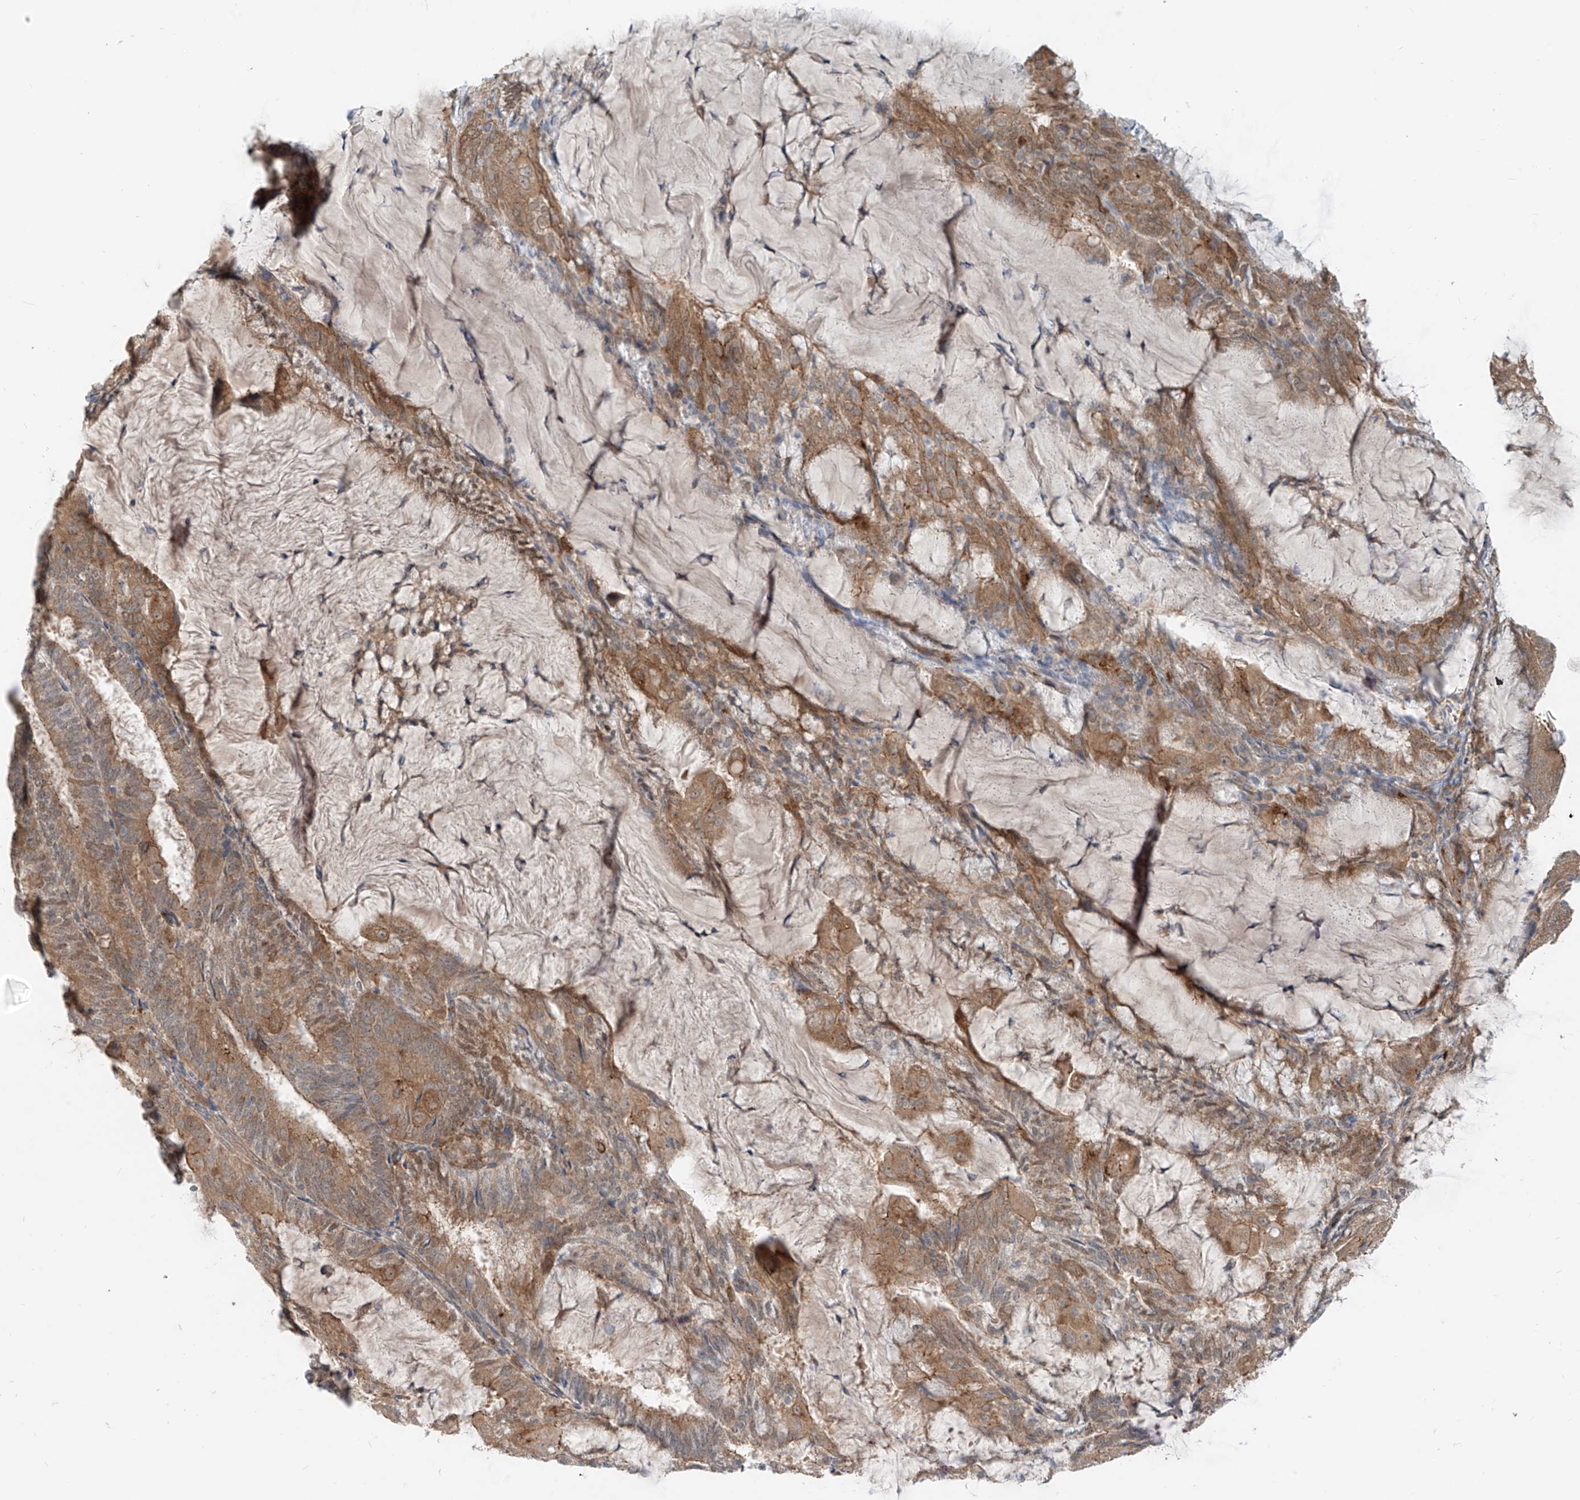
{"staining": {"intensity": "moderate", "quantity": ">75%", "location": "cytoplasmic/membranous"}, "tissue": "endometrial cancer", "cell_type": "Tumor cells", "image_type": "cancer", "snomed": [{"axis": "morphology", "description": "Adenocarcinoma, NOS"}, {"axis": "topography", "description": "Endometrium"}], "caption": "Moderate cytoplasmic/membranous protein staining is appreciated in about >75% of tumor cells in endometrial adenocarcinoma. The protein is shown in brown color, while the nuclei are stained blue.", "gene": "MTUS2", "patient": {"sex": "female", "age": 81}}